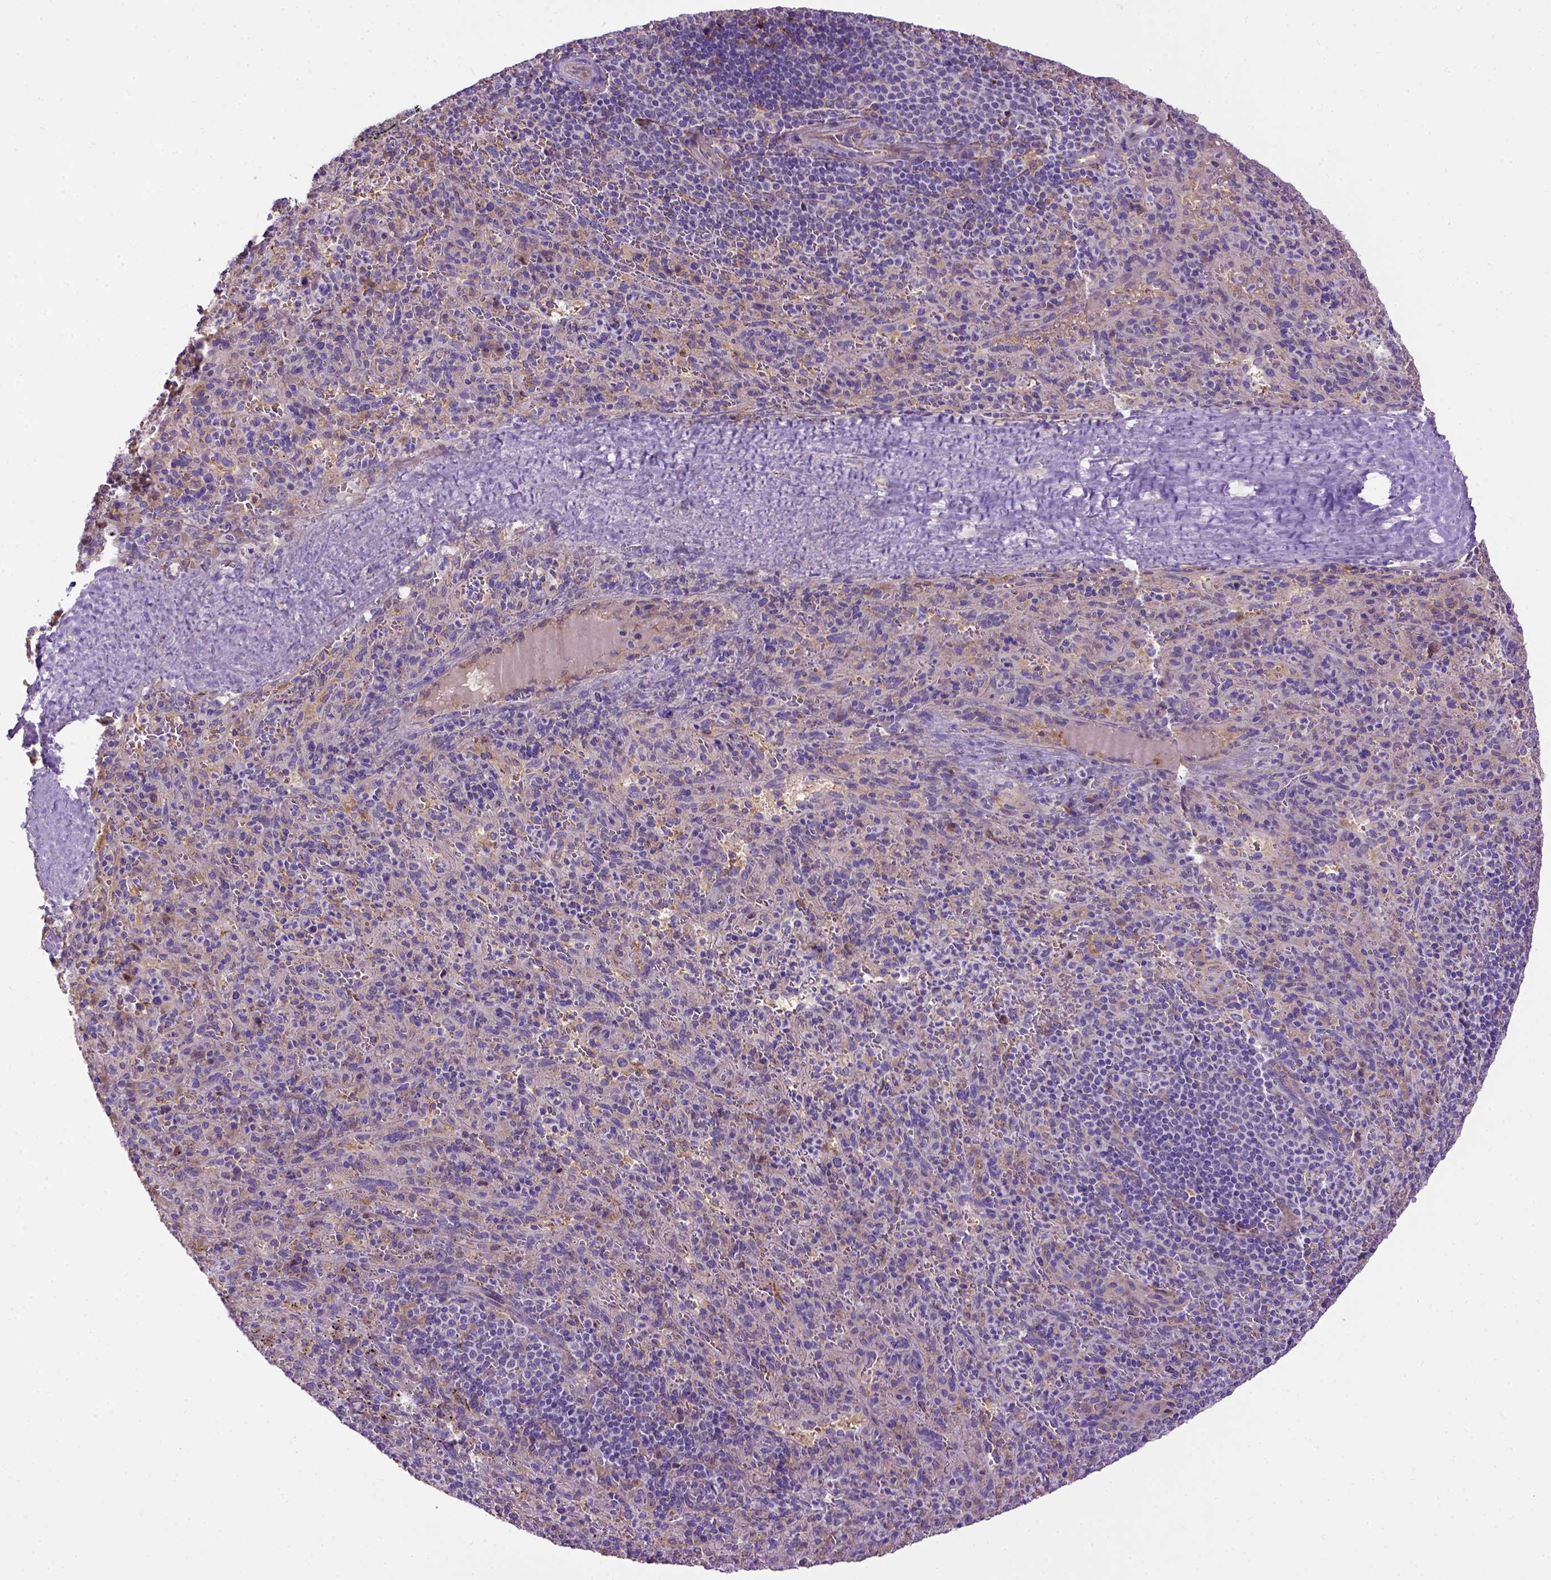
{"staining": {"intensity": "moderate", "quantity": "<25%", "location": "cytoplasmic/membranous"}, "tissue": "spleen", "cell_type": "Cells in red pulp", "image_type": "normal", "snomed": [{"axis": "morphology", "description": "Normal tissue, NOS"}, {"axis": "topography", "description": "Spleen"}], "caption": "Protein expression analysis of benign human spleen reveals moderate cytoplasmic/membranous positivity in about <25% of cells in red pulp. (DAB = brown stain, brightfield microscopy at high magnification).", "gene": "DEPDC1B", "patient": {"sex": "male", "age": 57}}